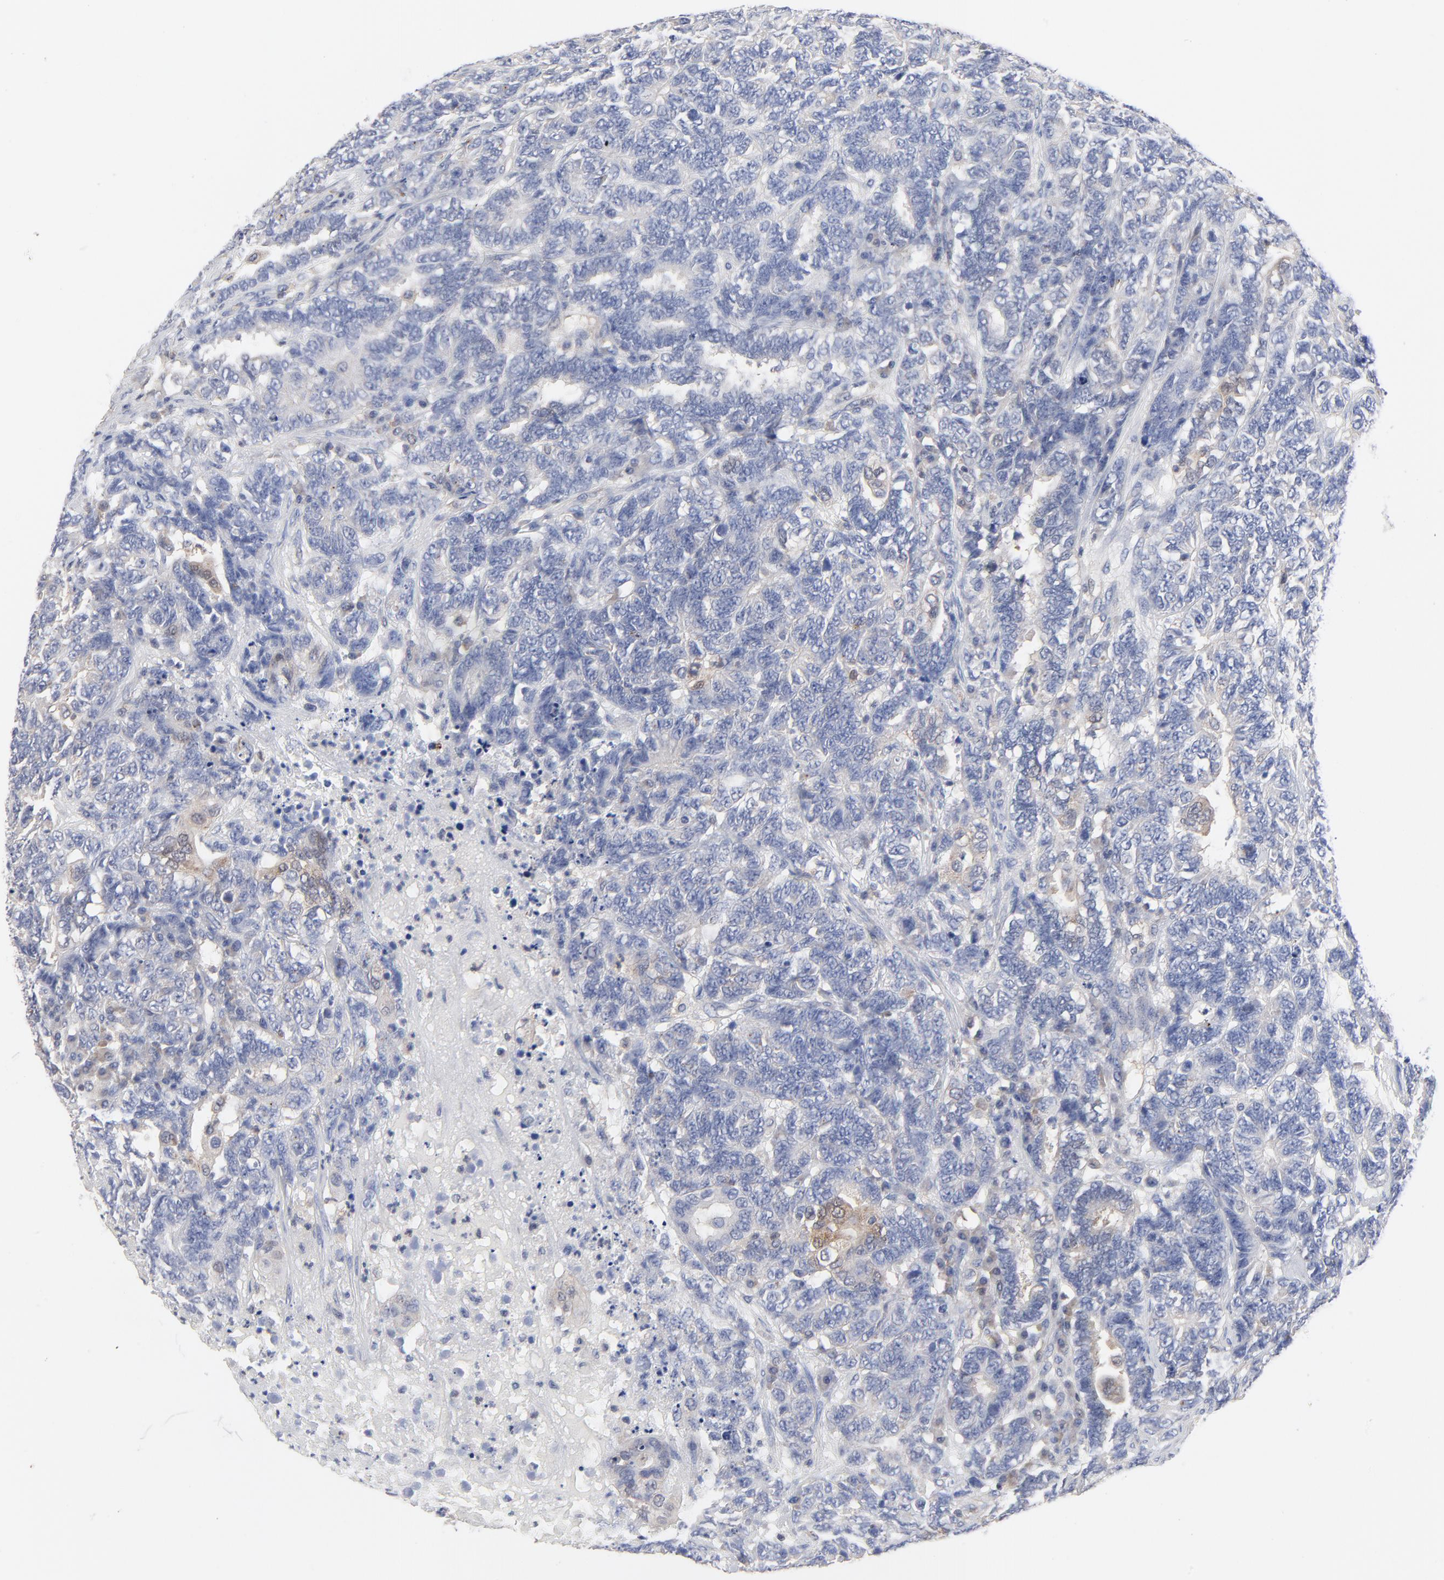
{"staining": {"intensity": "negative", "quantity": "none", "location": "none"}, "tissue": "testis cancer", "cell_type": "Tumor cells", "image_type": "cancer", "snomed": [{"axis": "morphology", "description": "Carcinoma, Embryonal, NOS"}, {"axis": "topography", "description": "Testis"}], "caption": "High power microscopy micrograph of an IHC micrograph of testis embryonal carcinoma, revealing no significant staining in tumor cells.", "gene": "CAB39L", "patient": {"sex": "male", "age": 26}}